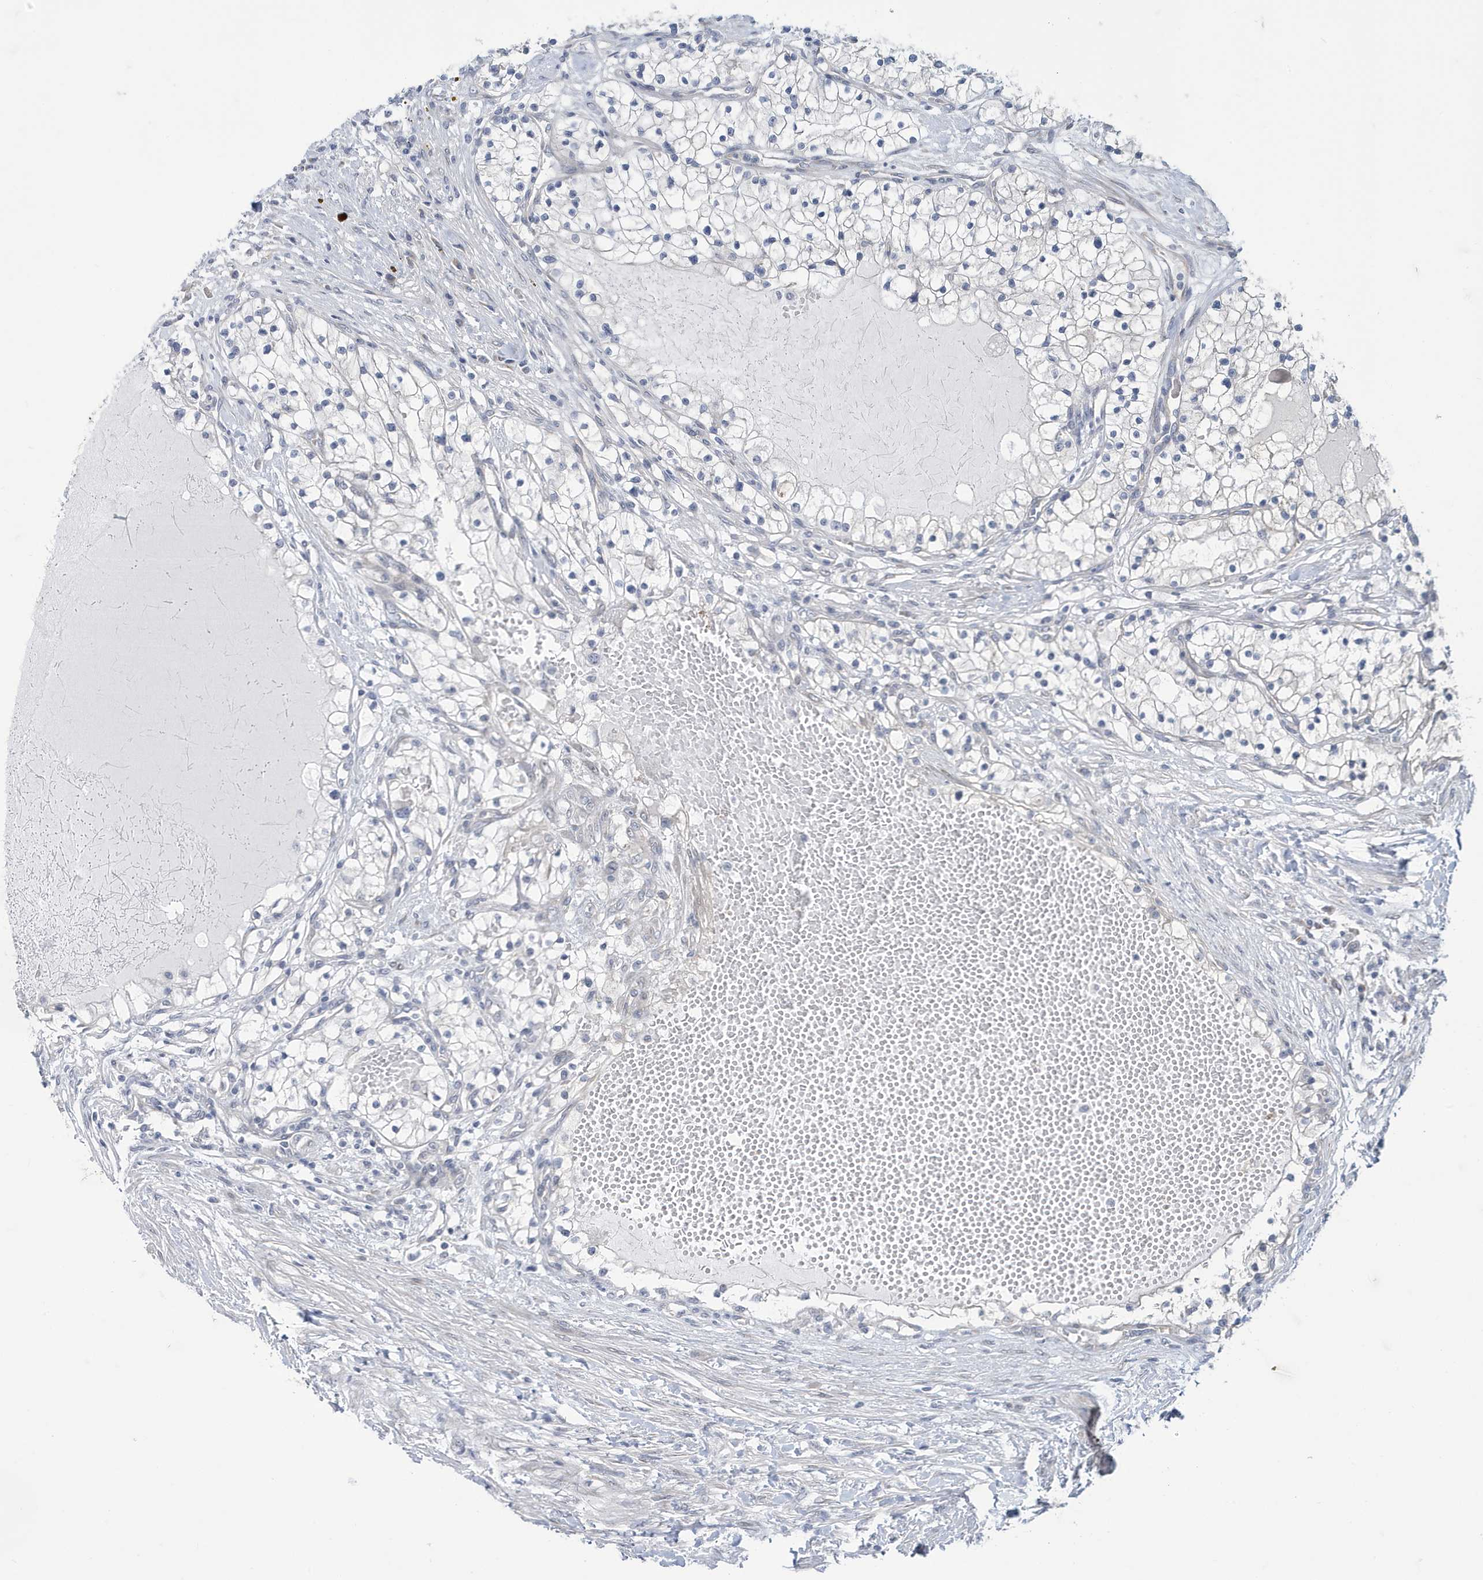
{"staining": {"intensity": "negative", "quantity": "none", "location": "none"}, "tissue": "renal cancer", "cell_type": "Tumor cells", "image_type": "cancer", "snomed": [{"axis": "morphology", "description": "Normal tissue, NOS"}, {"axis": "morphology", "description": "Adenocarcinoma, NOS"}, {"axis": "topography", "description": "Kidney"}], "caption": "Photomicrograph shows no significant protein staining in tumor cells of adenocarcinoma (renal).", "gene": "ZNF654", "patient": {"sex": "male", "age": 68}}